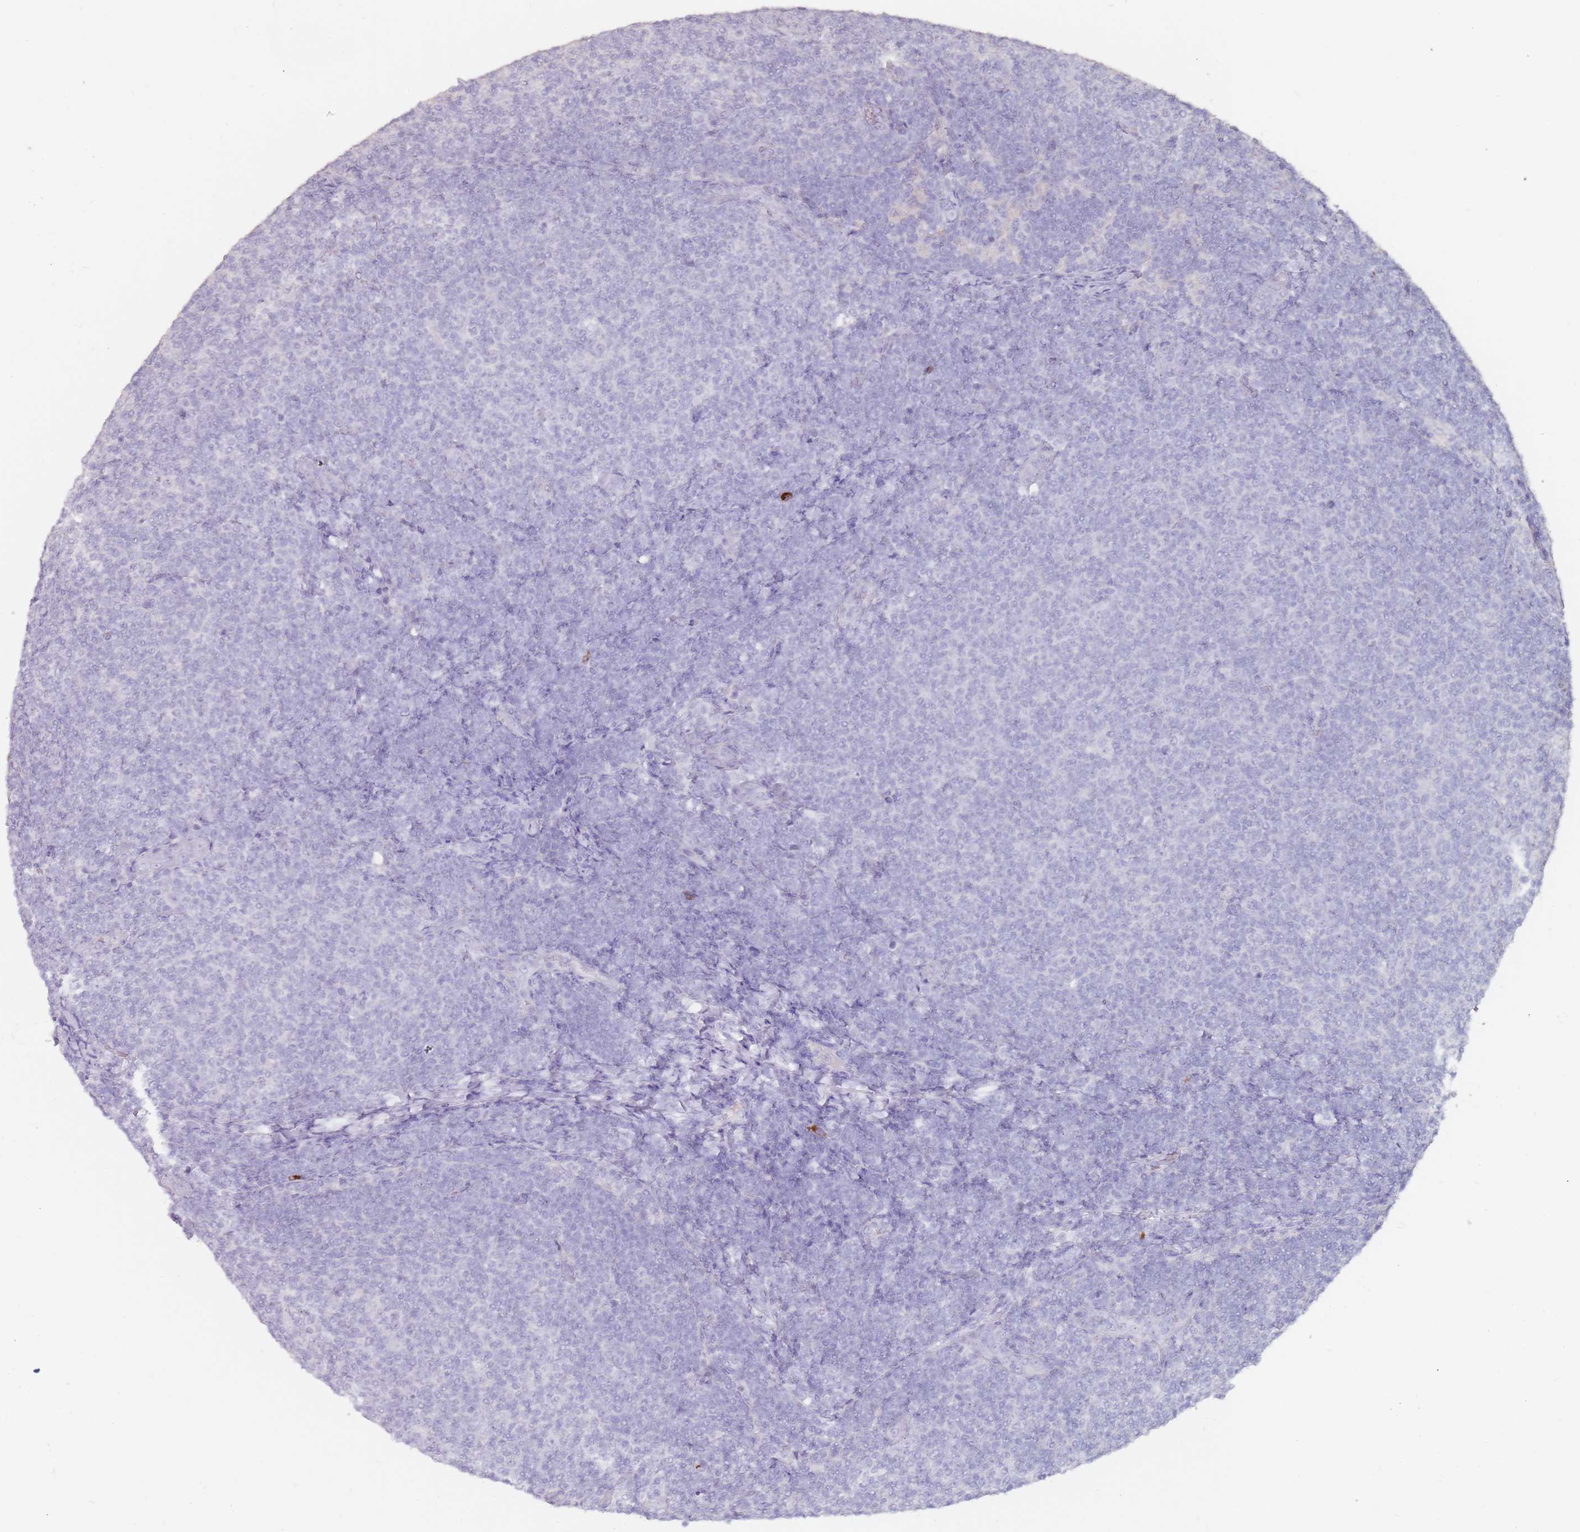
{"staining": {"intensity": "negative", "quantity": "none", "location": "none"}, "tissue": "lymphoma", "cell_type": "Tumor cells", "image_type": "cancer", "snomed": [{"axis": "morphology", "description": "Malignant lymphoma, non-Hodgkin's type, Low grade"}, {"axis": "topography", "description": "Lymph node"}], "caption": "This histopathology image is of malignant lymphoma, non-Hodgkin's type (low-grade) stained with IHC to label a protein in brown with the nuclei are counter-stained blue. There is no staining in tumor cells. Brightfield microscopy of immunohistochemistry (IHC) stained with DAB (brown) and hematoxylin (blue), captured at high magnification.", "gene": "STYK1", "patient": {"sex": "male", "age": 66}}